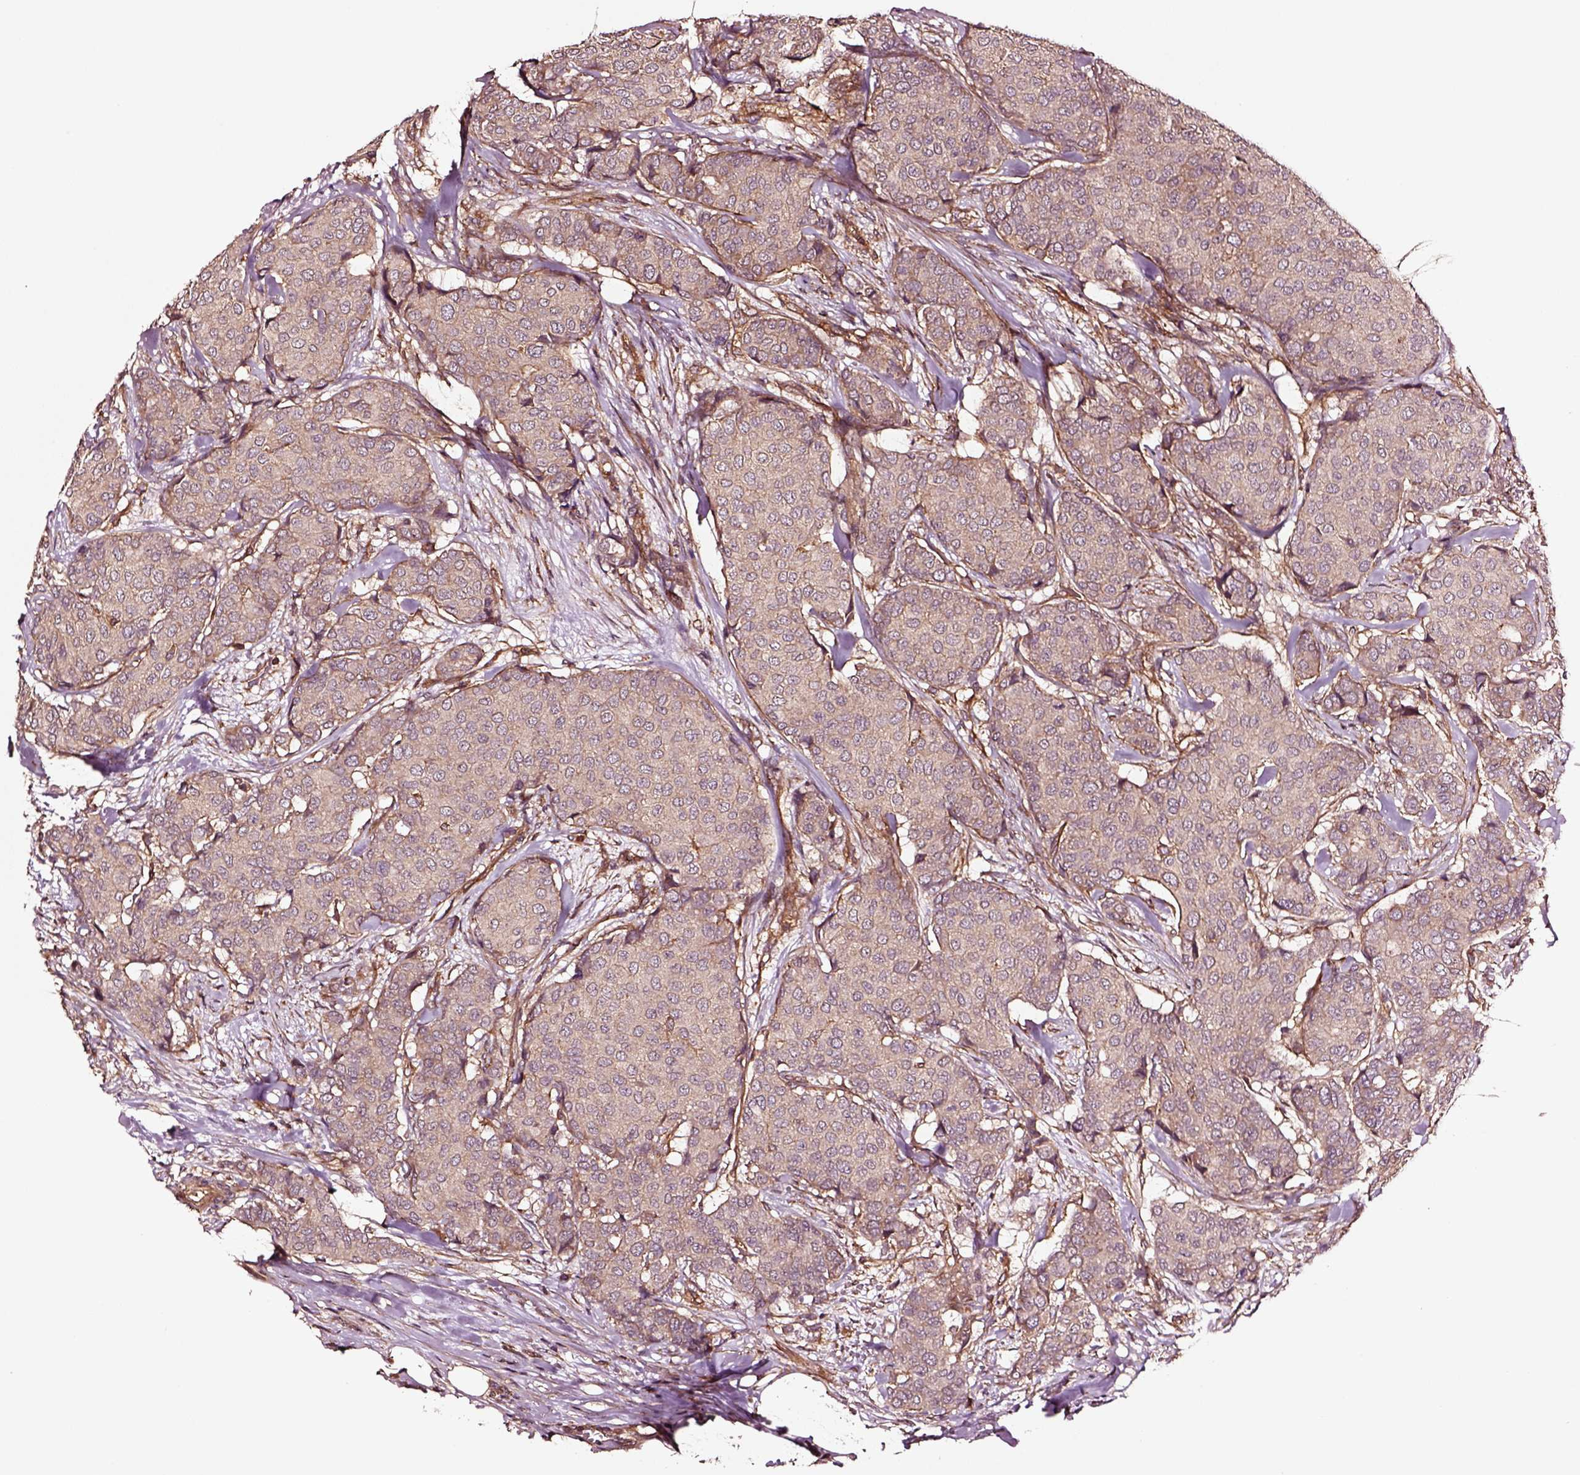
{"staining": {"intensity": "negative", "quantity": "none", "location": "none"}, "tissue": "breast cancer", "cell_type": "Tumor cells", "image_type": "cancer", "snomed": [{"axis": "morphology", "description": "Duct carcinoma"}, {"axis": "topography", "description": "Breast"}], "caption": "Immunohistochemical staining of invasive ductal carcinoma (breast) exhibits no significant staining in tumor cells. (Immunohistochemistry, brightfield microscopy, high magnification).", "gene": "RASSF5", "patient": {"sex": "female", "age": 75}}